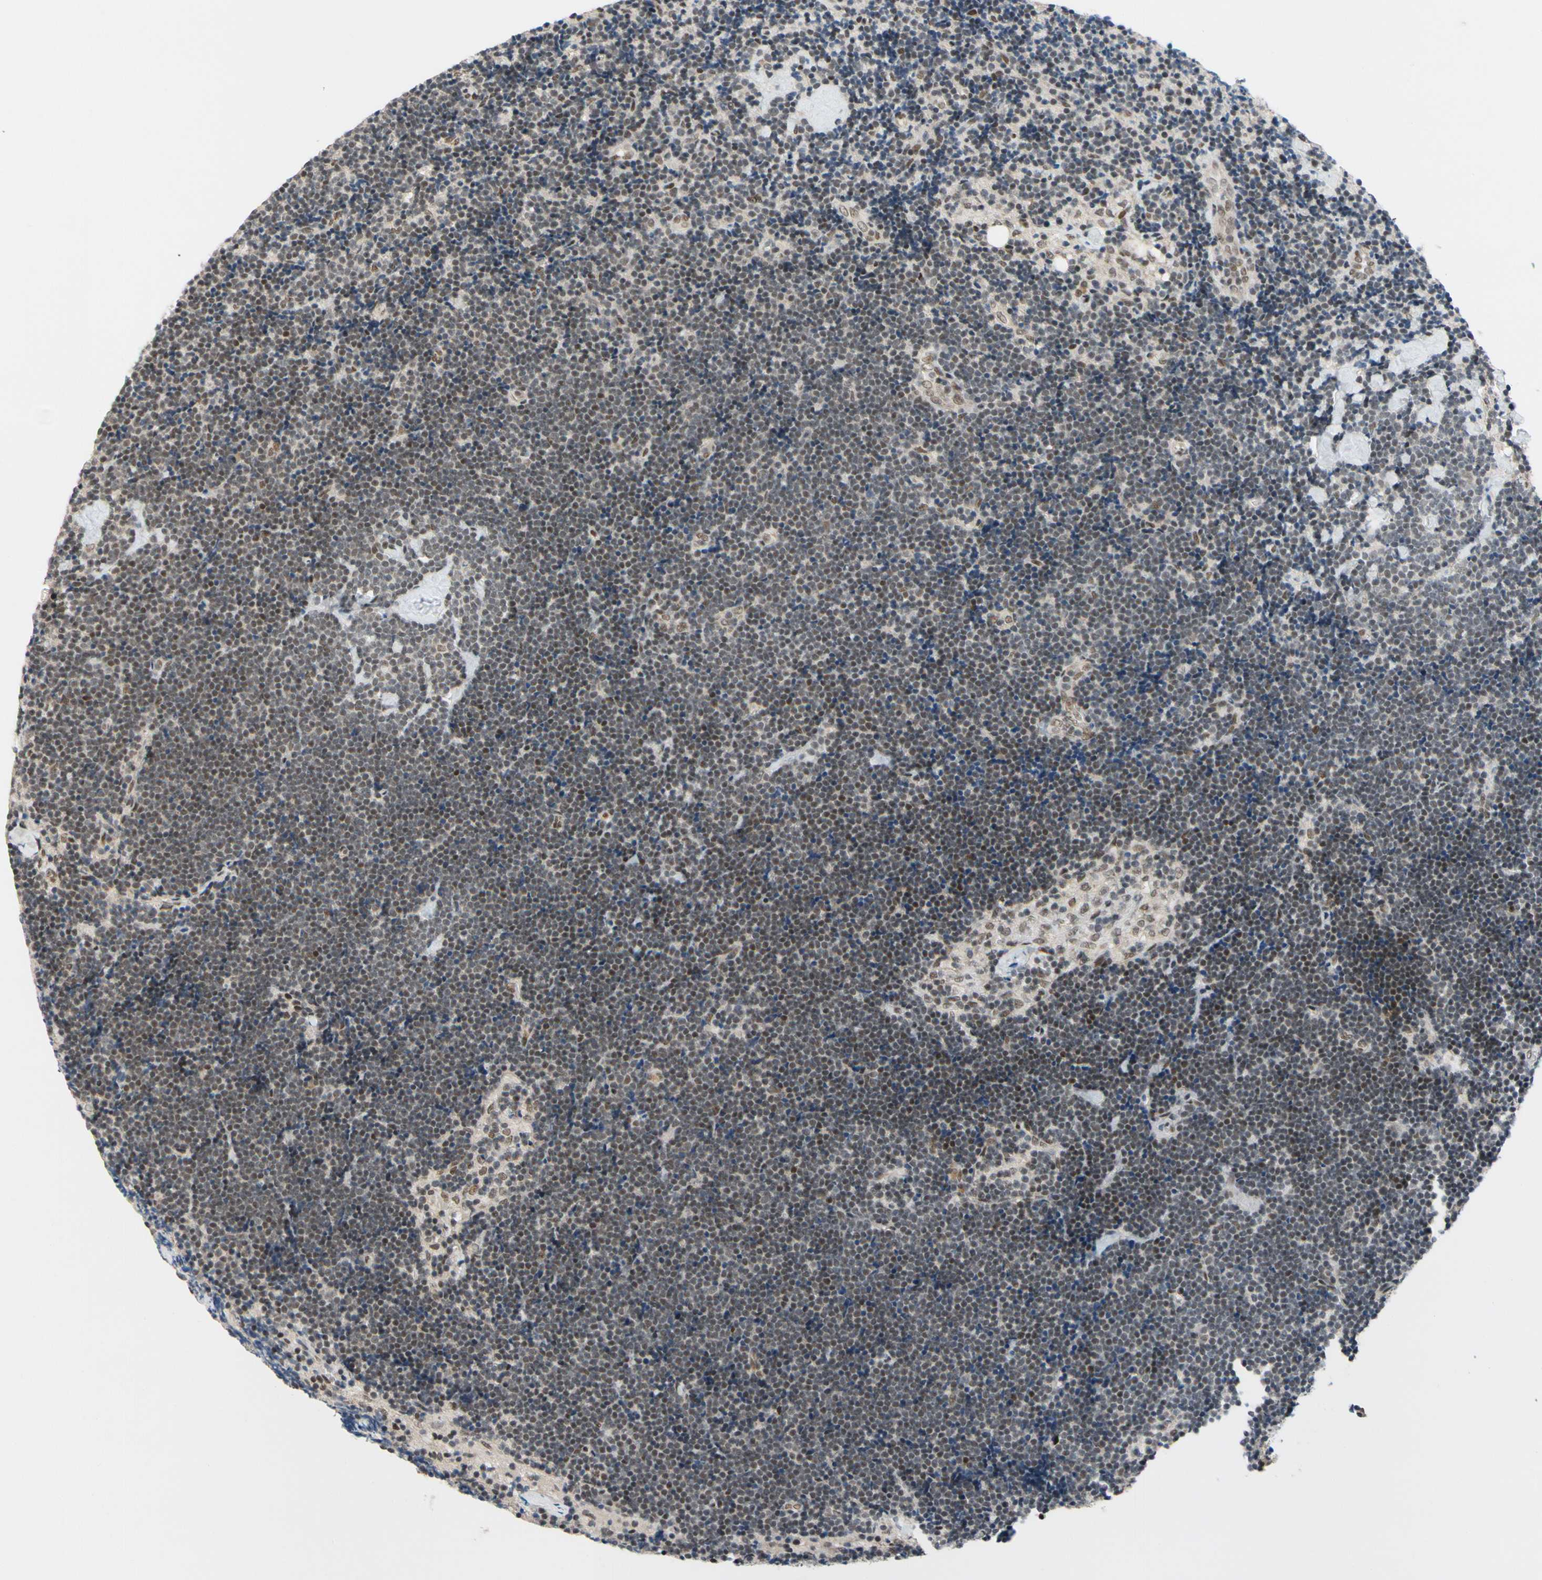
{"staining": {"intensity": "moderate", "quantity": "<25%", "location": "nuclear"}, "tissue": "lymph node", "cell_type": "Germinal center cells", "image_type": "normal", "snomed": [{"axis": "morphology", "description": "Normal tissue, NOS"}, {"axis": "topography", "description": "Lymph node"}], "caption": "Immunohistochemical staining of unremarkable lymph node demonstrates moderate nuclear protein positivity in about <25% of germinal center cells.", "gene": "TAF4", "patient": {"sex": "male", "age": 63}}